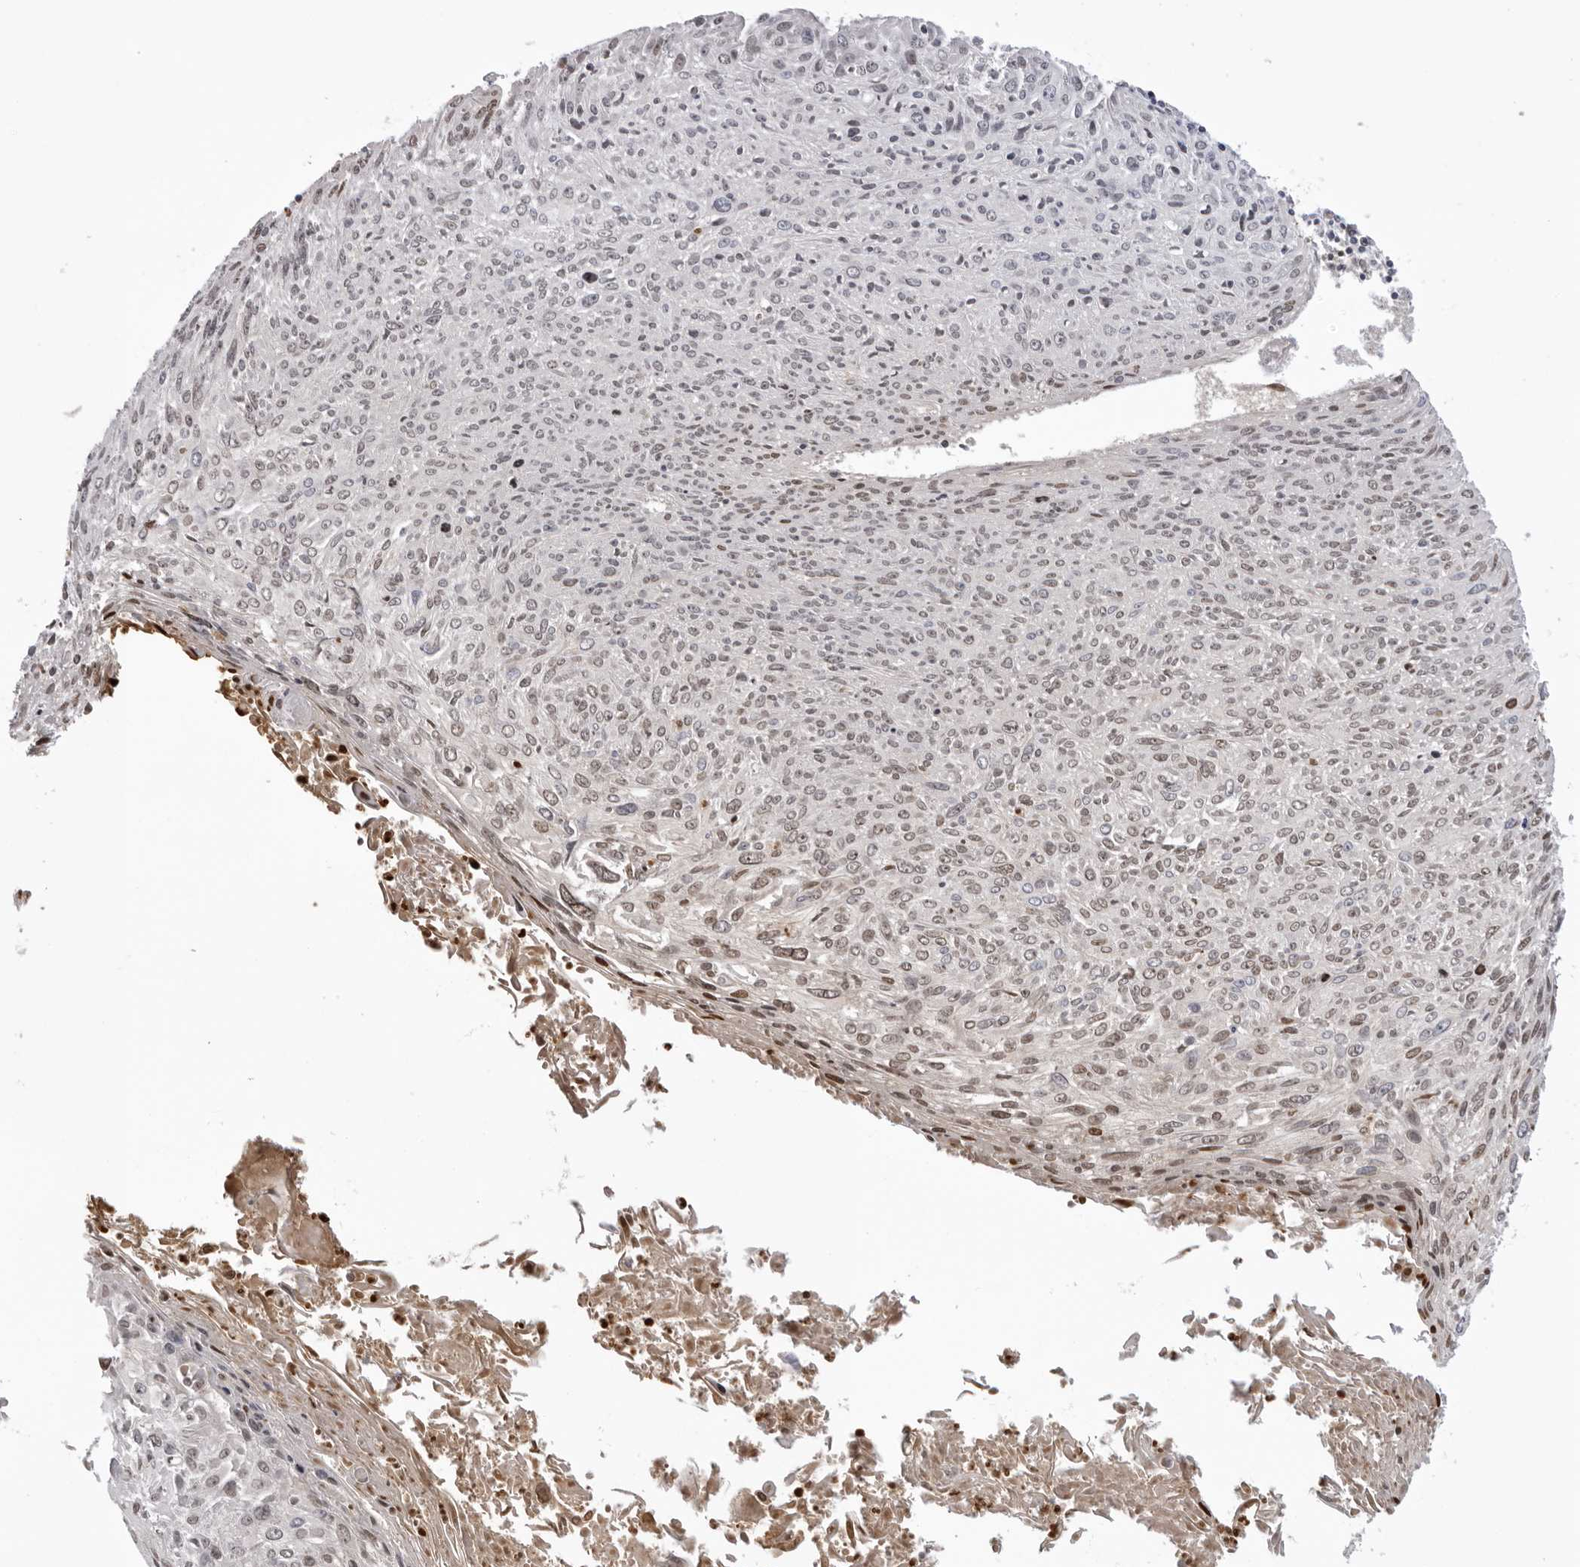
{"staining": {"intensity": "moderate", "quantity": ">75%", "location": "nuclear"}, "tissue": "cervical cancer", "cell_type": "Tumor cells", "image_type": "cancer", "snomed": [{"axis": "morphology", "description": "Squamous cell carcinoma, NOS"}, {"axis": "topography", "description": "Cervix"}], "caption": "Immunohistochemistry of human cervical cancer shows medium levels of moderate nuclear expression in approximately >75% of tumor cells.", "gene": "PLEKHF2", "patient": {"sex": "female", "age": 51}}